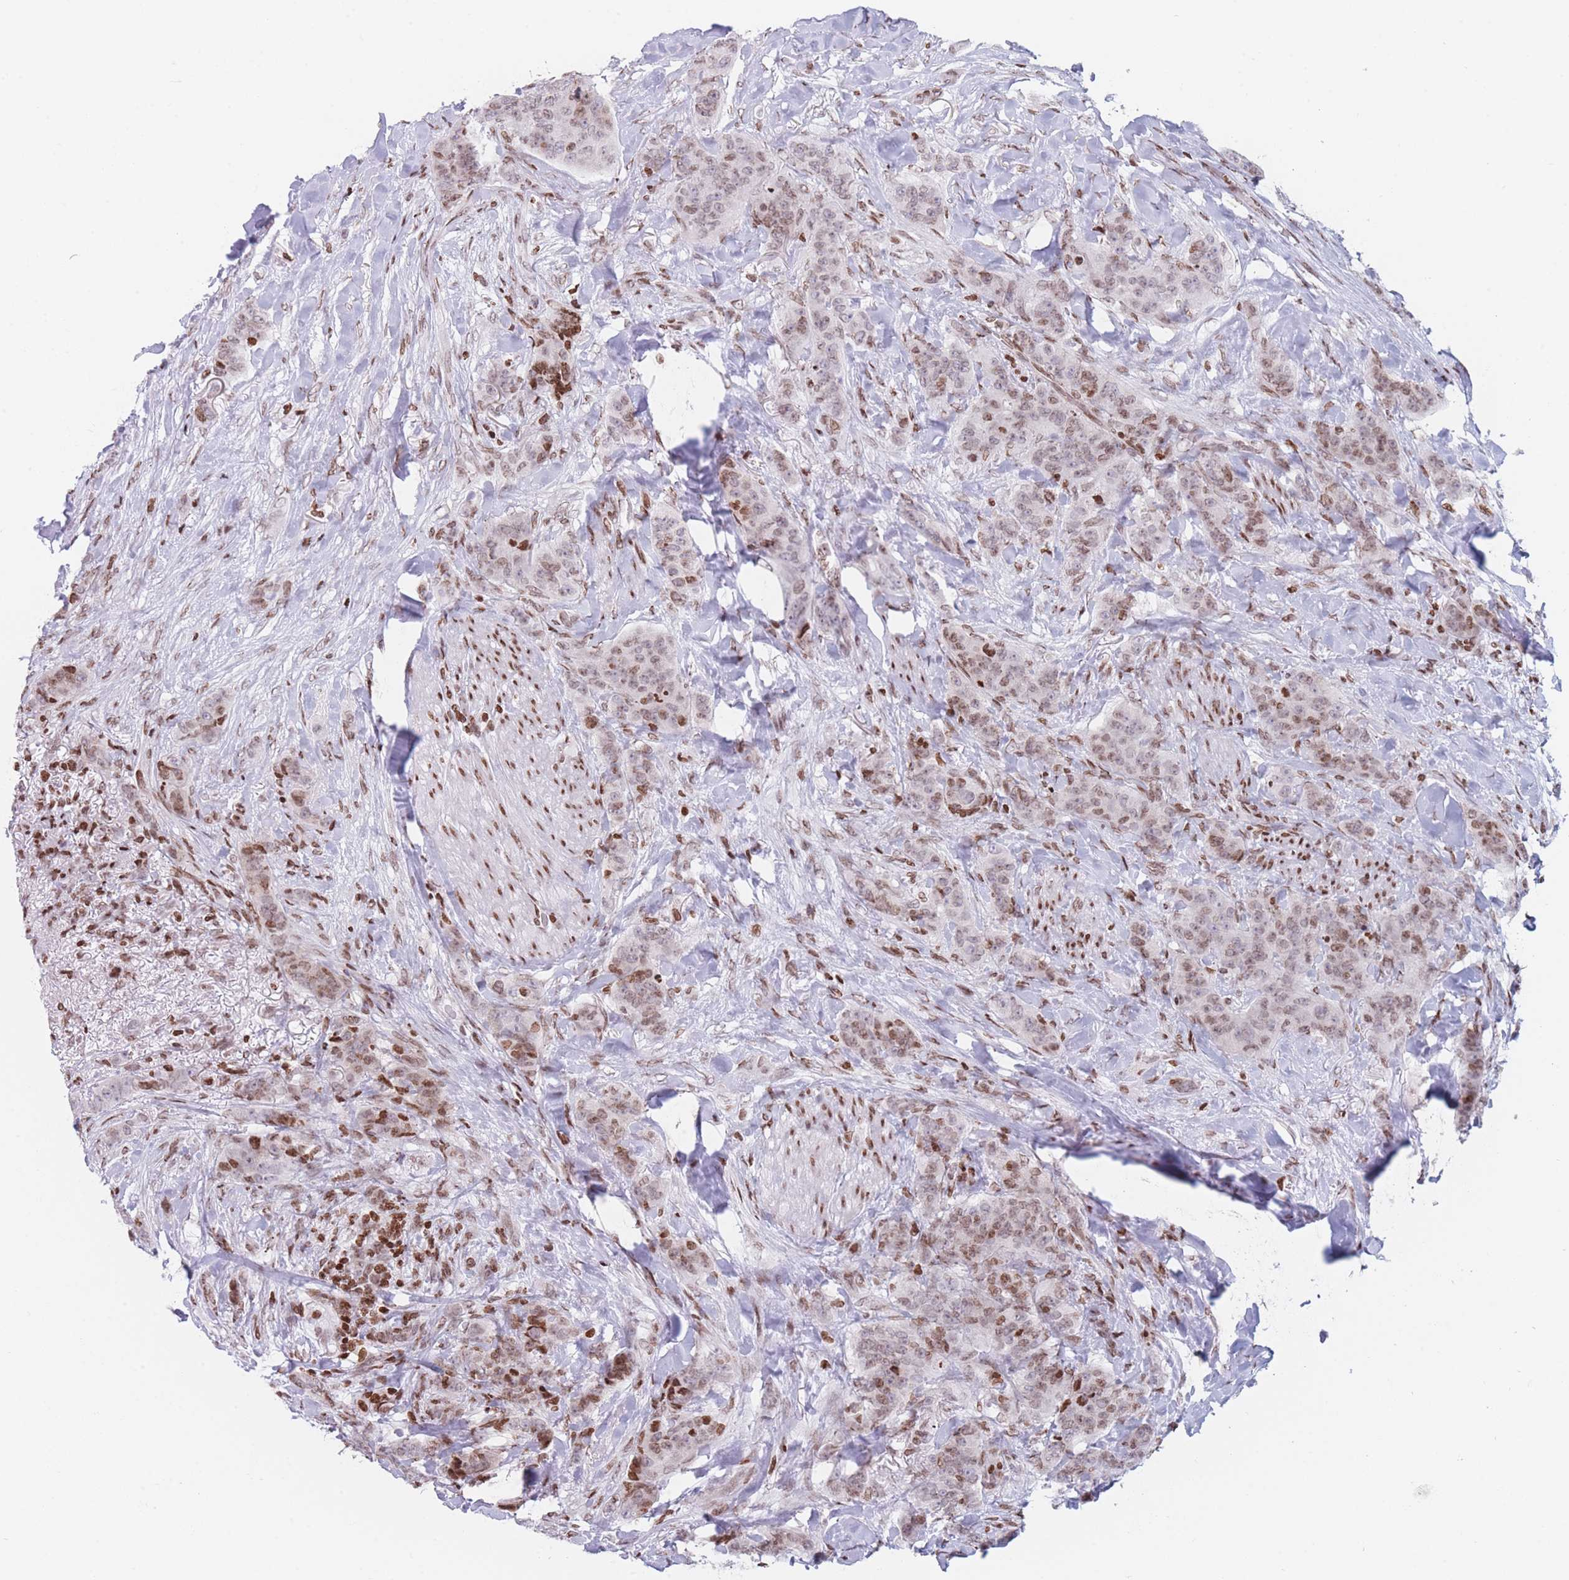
{"staining": {"intensity": "moderate", "quantity": ">75%", "location": "nuclear"}, "tissue": "breast cancer", "cell_type": "Tumor cells", "image_type": "cancer", "snomed": [{"axis": "morphology", "description": "Duct carcinoma"}, {"axis": "topography", "description": "Breast"}], "caption": "Immunohistochemical staining of breast invasive ductal carcinoma shows medium levels of moderate nuclear protein staining in about >75% of tumor cells. (DAB (3,3'-diaminobenzidine) = brown stain, brightfield microscopy at high magnification).", "gene": "AK9", "patient": {"sex": "female", "age": 40}}